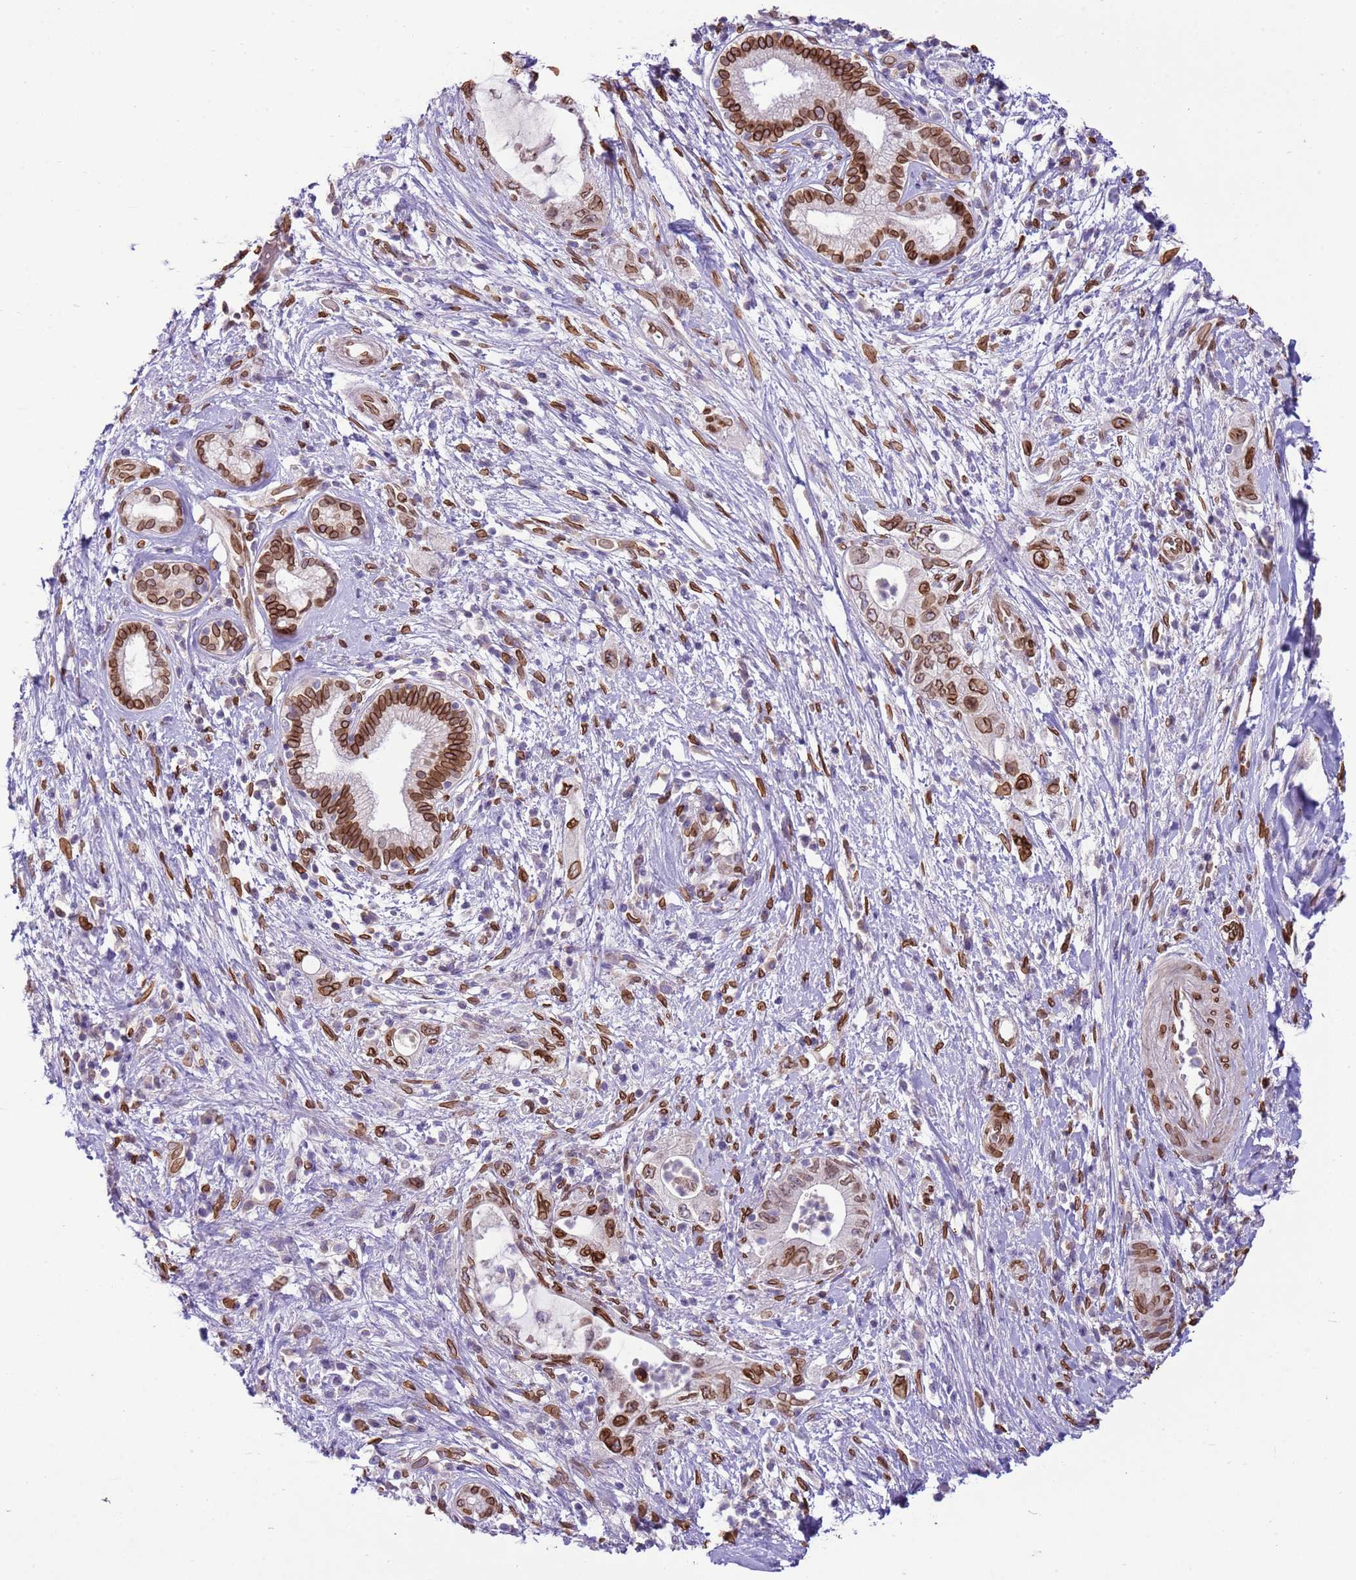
{"staining": {"intensity": "strong", "quantity": ">75%", "location": "cytoplasmic/membranous,nuclear"}, "tissue": "pancreatic cancer", "cell_type": "Tumor cells", "image_type": "cancer", "snomed": [{"axis": "morphology", "description": "Adenocarcinoma, NOS"}, {"axis": "topography", "description": "Pancreas"}], "caption": "The micrograph reveals immunohistochemical staining of pancreatic cancer. There is strong cytoplasmic/membranous and nuclear expression is appreciated in approximately >75% of tumor cells.", "gene": "TMEM47", "patient": {"sex": "female", "age": 73}}